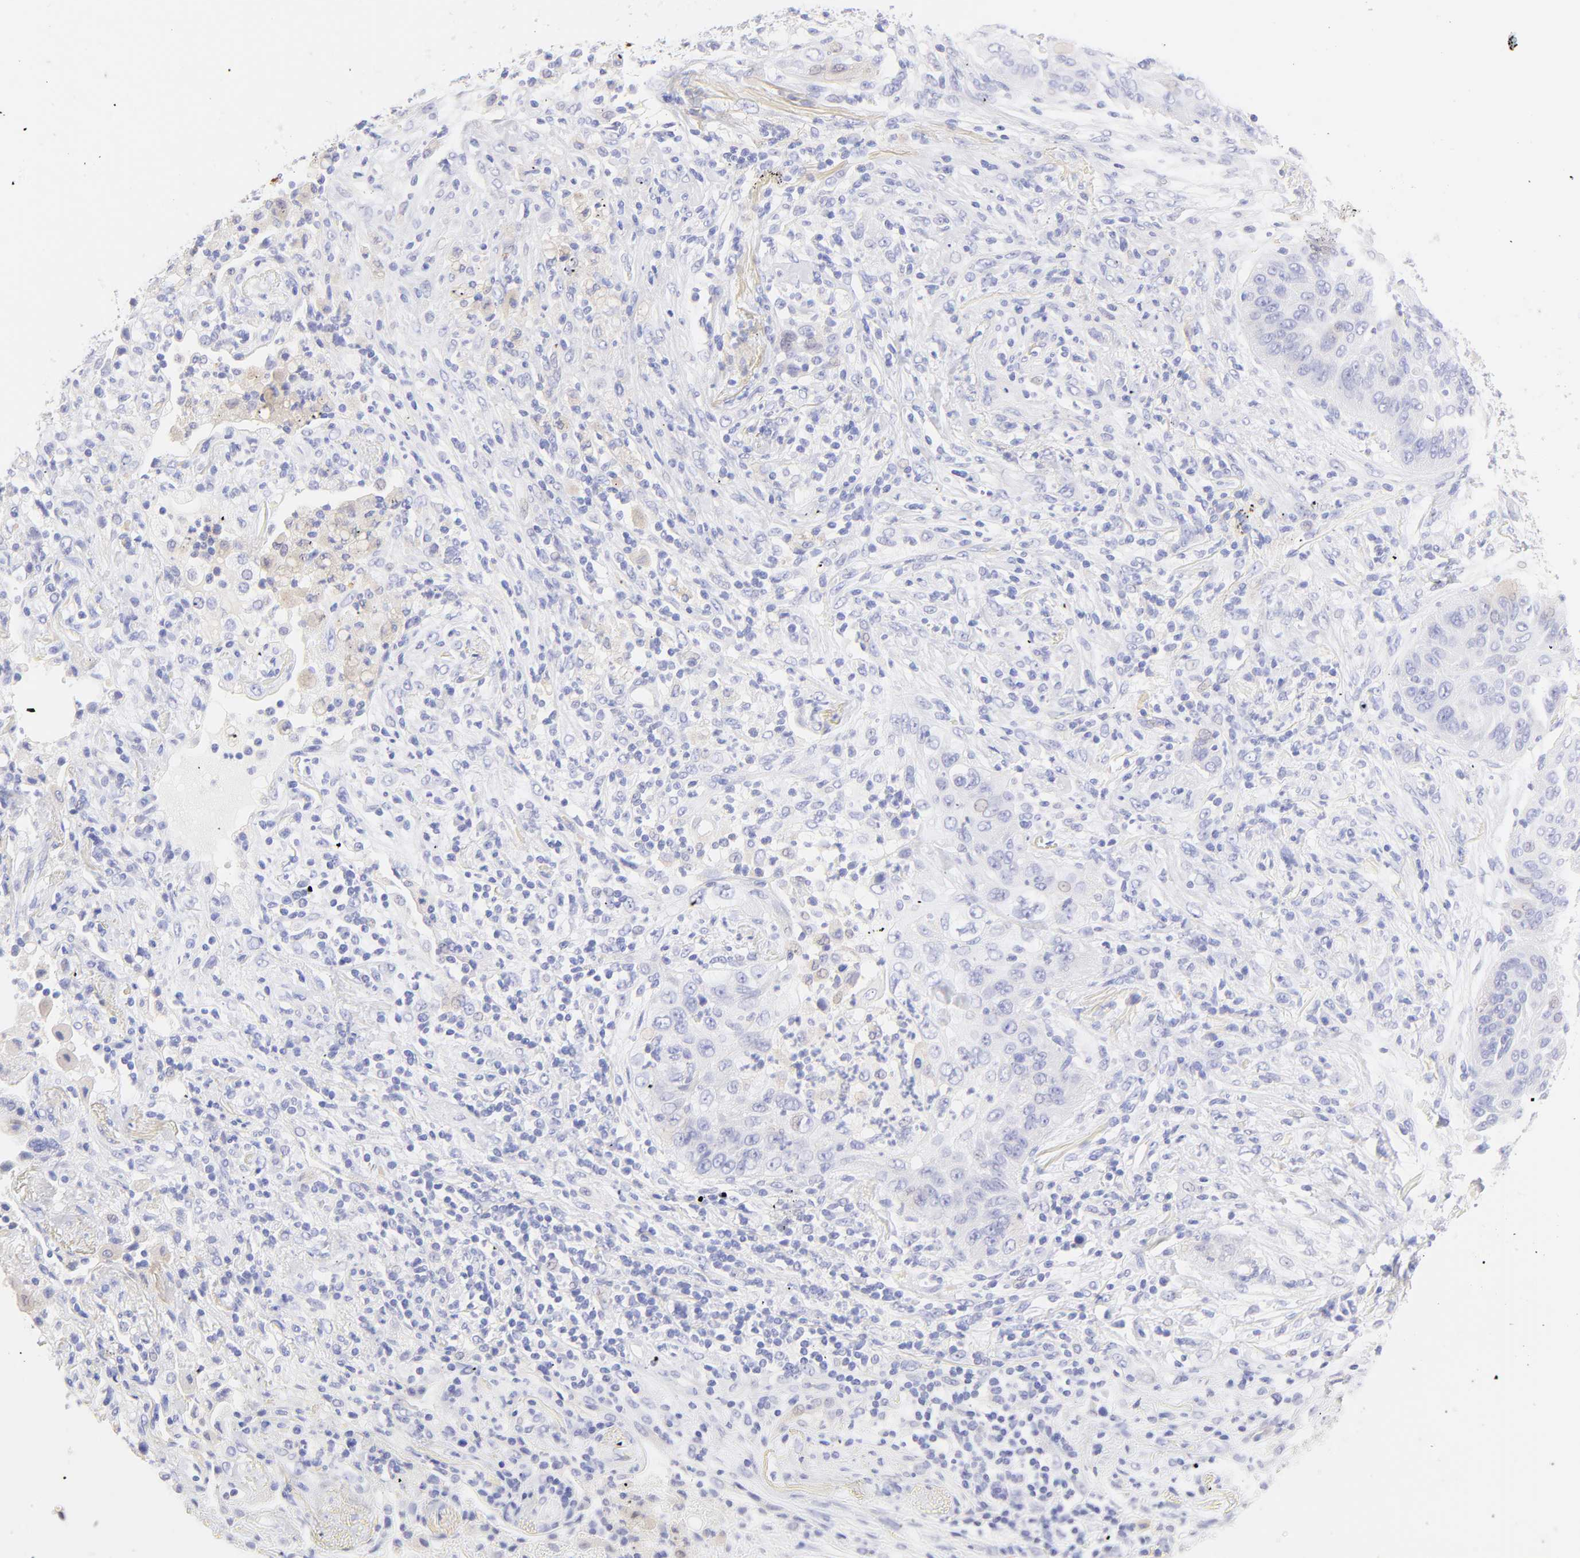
{"staining": {"intensity": "weak", "quantity": "<25%", "location": "cytoplasmic/membranous"}, "tissue": "lung cancer", "cell_type": "Tumor cells", "image_type": "cancer", "snomed": [{"axis": "morphology", "description": "Squamous cell carcinoma, NOS"}, {"axis": "topography", "description": "Lung"}], "caption": "IHC histopathology image of lung cancer (squamous cell carcinoma) stained for a protein (brown), which exhibits no positivity in tumor cells.", "gene": "FRMPD3", "patient": {"sex": "female", "age": 67}}